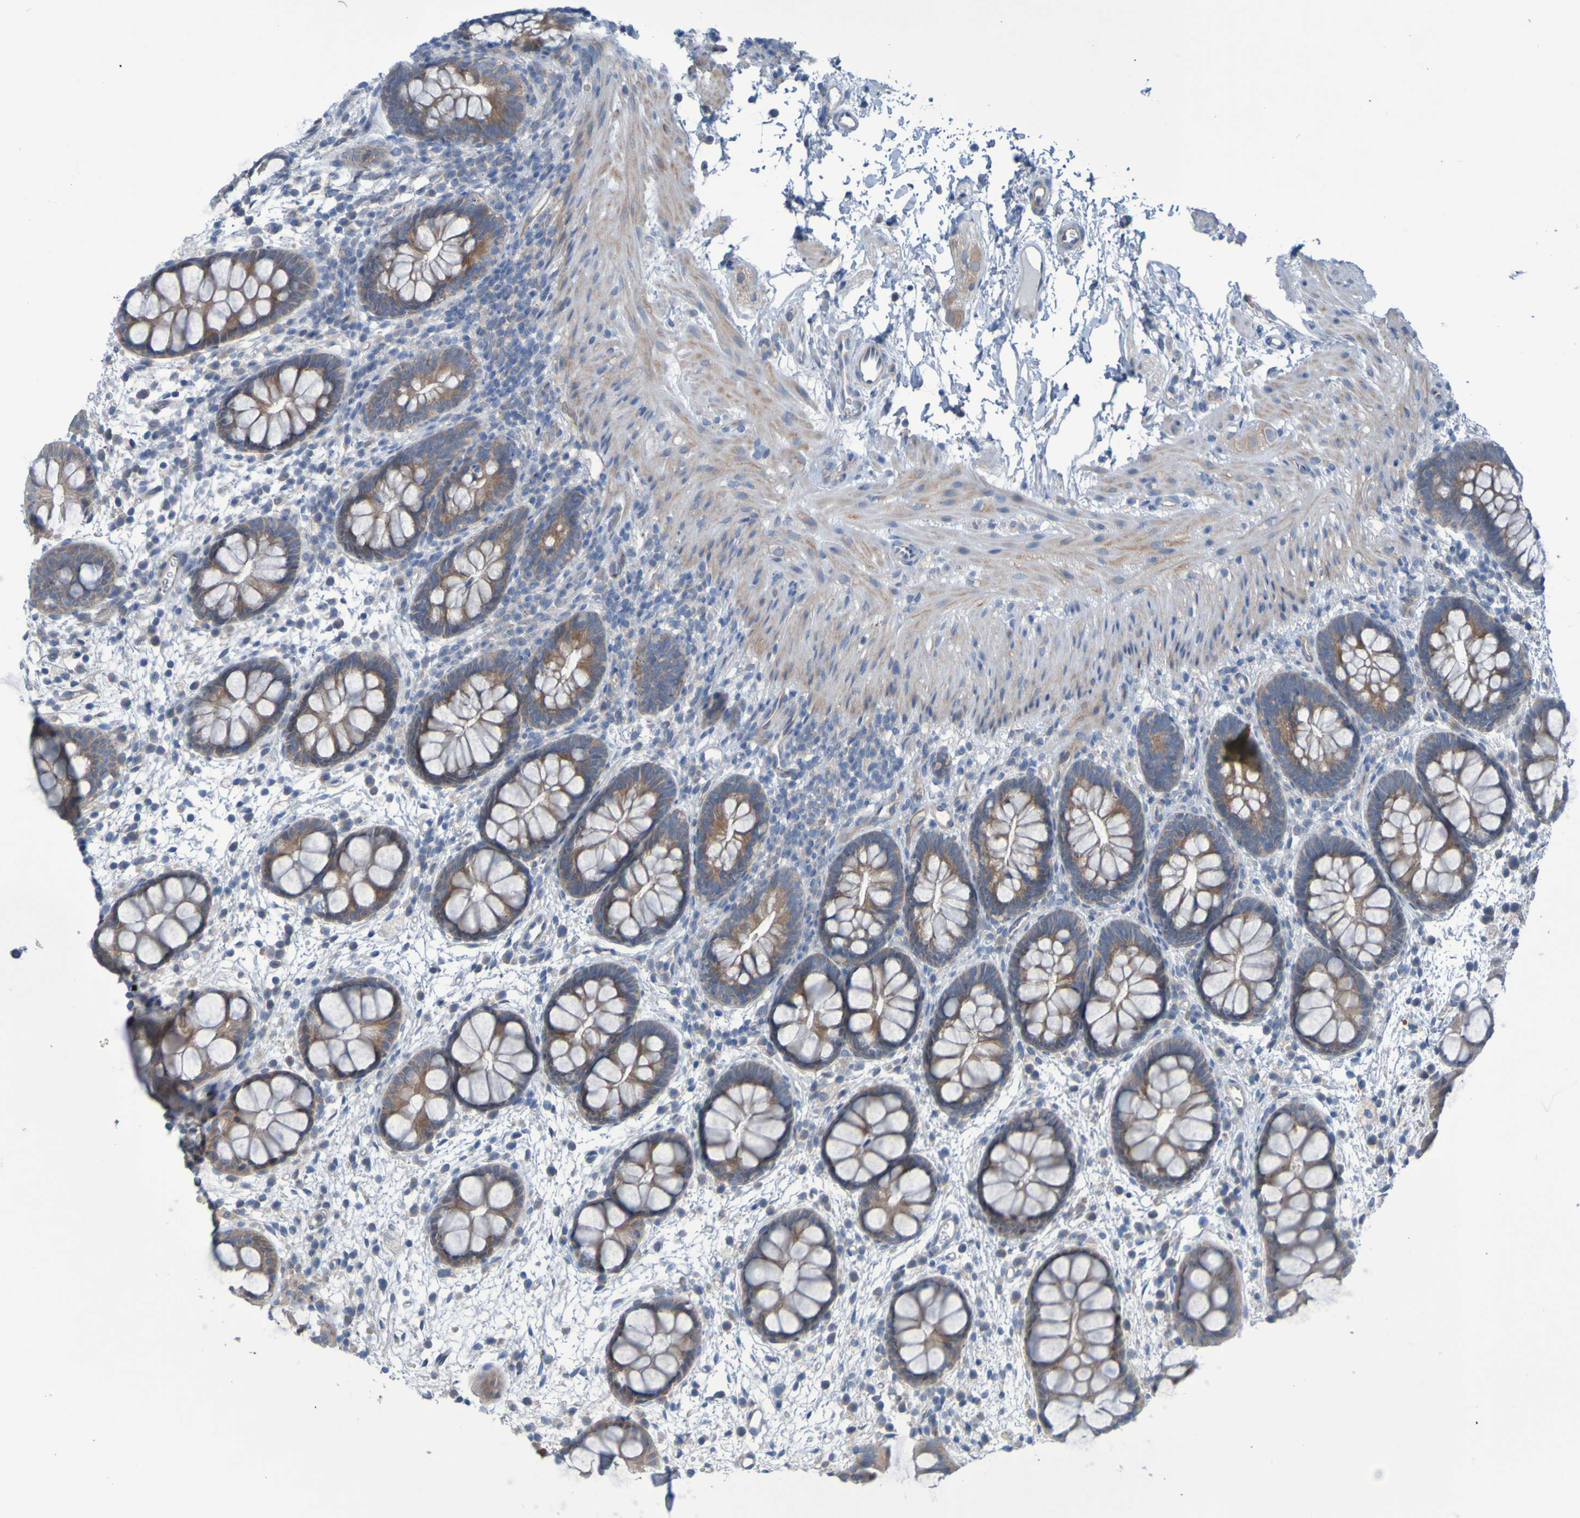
{"staining": {"intensity": "moderate", "quantity": ">75%", "location": "cytoplasmic/membranous"}, "tissue": "rectum", "cell_type": "Glandular cells", "image_type": "normal", "snomed": [{"axis": "morphology", "description": "Normal tissue, NOS"}, {"axis": "topography", "description": "Rectum"}], "caption": "Immunohistochemical staining of unremarkable rectum reveals medium levels of moderate cytoplasmic/membranous expression in approximately >75% of glandular cells.", "gene": "NPRL3", "patient": {"sex": "female", "age": 24}}